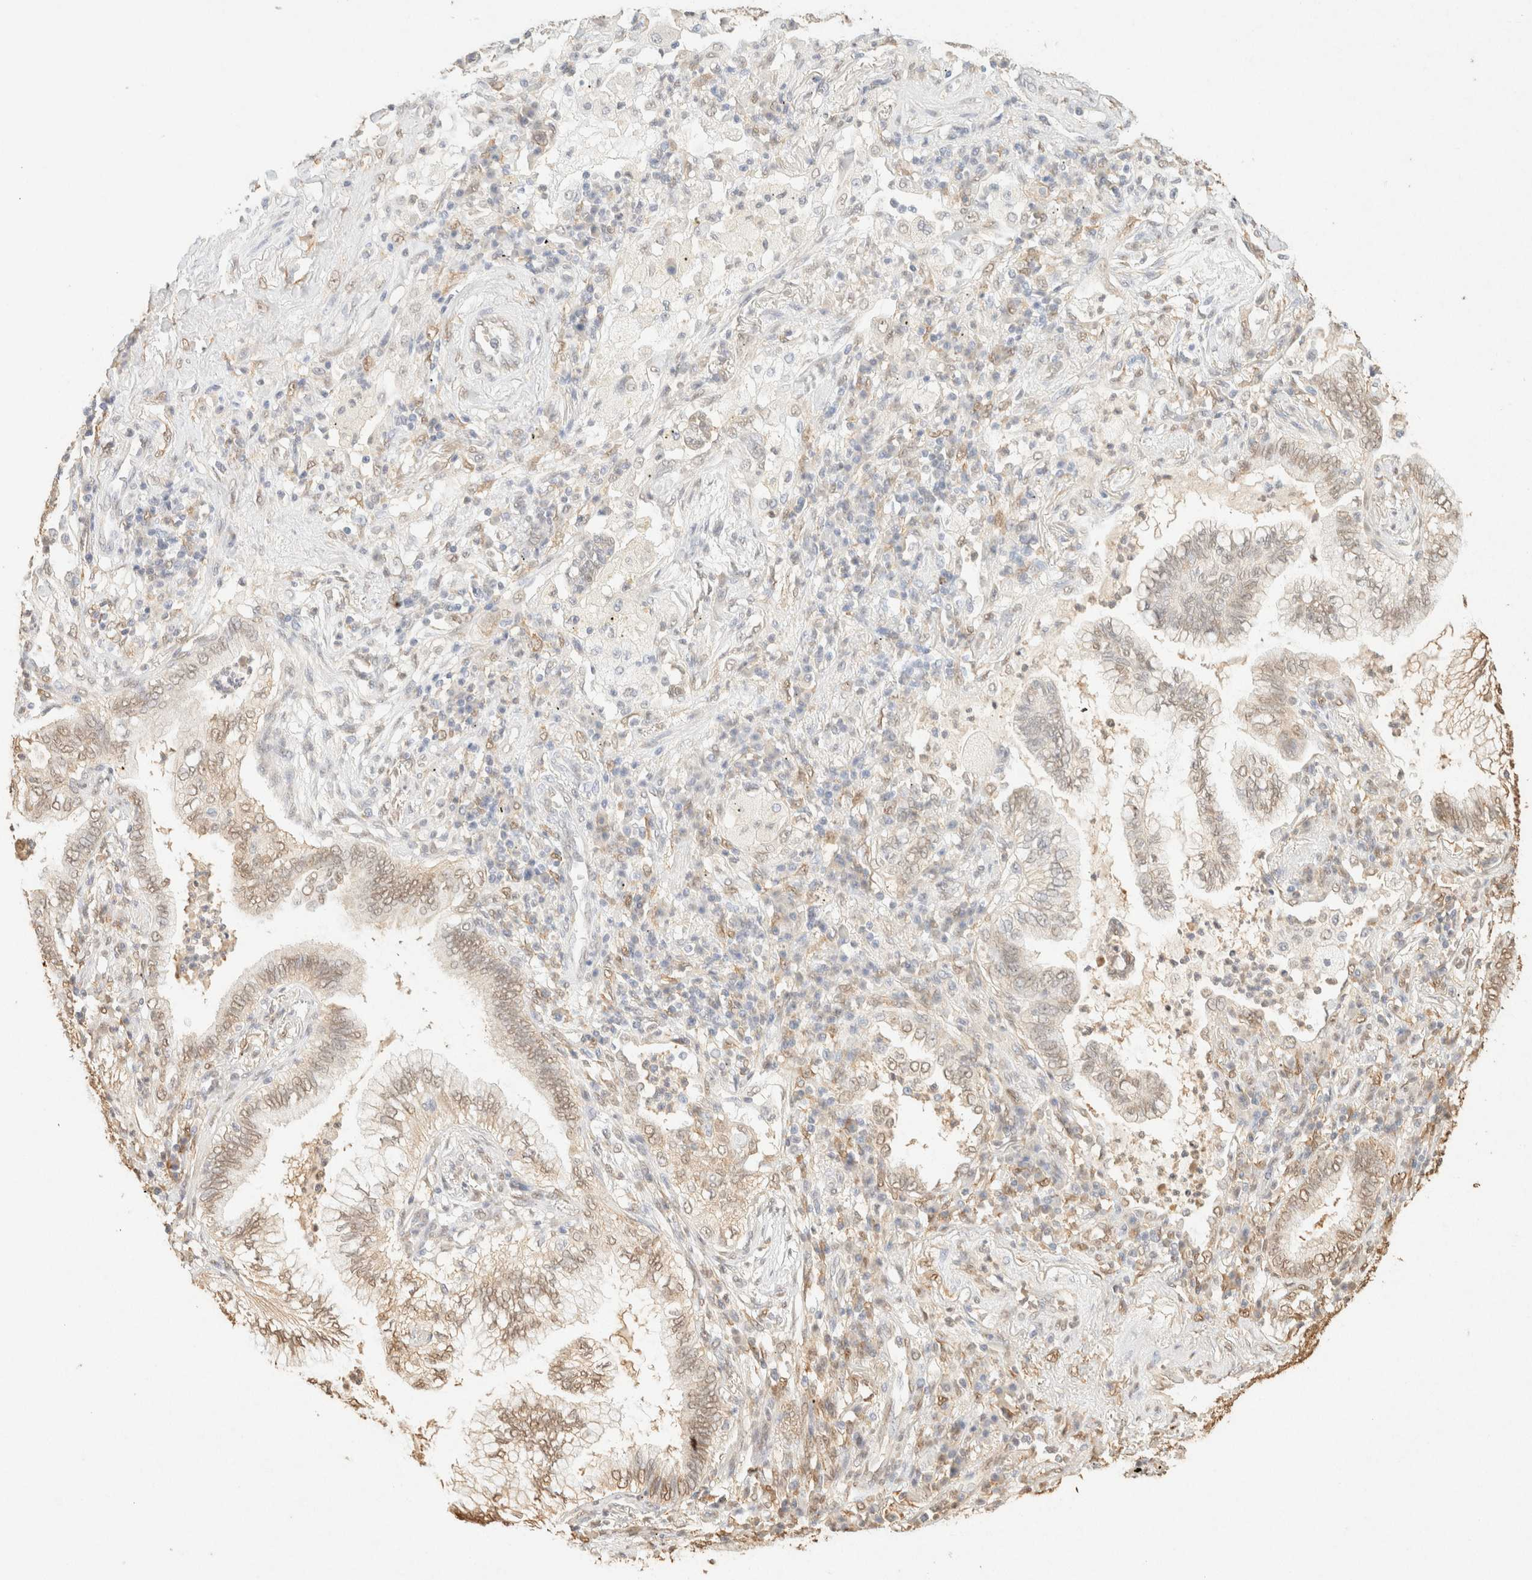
{"staining": {"intensity": "weak", "quantity": "25%-75%", "location": "nuclear"}, "tissue": "lung cancer", "cell_type": "Tumor cells", "image_type": "cancer", "snomed": [{"axis": "morphology", "description": "Normal tissue, NOS"}, {"axis": "morphology", "description": "Adenocarcinoma, NOS"}, {"axis": "topography", "description": "Bronchus"}, {"axis": "topography", "description": "Lung"}], "caption": "Lung cancer (adenocarcinoma) stained with DAB (3,3'-diaminobenzidine) IHC demonstrates low levels of weak nuclear staining in approximately 25%-75% of tumor cells.", "gene": "S100A13", "patient": {"sex": "female", "age": 70}}